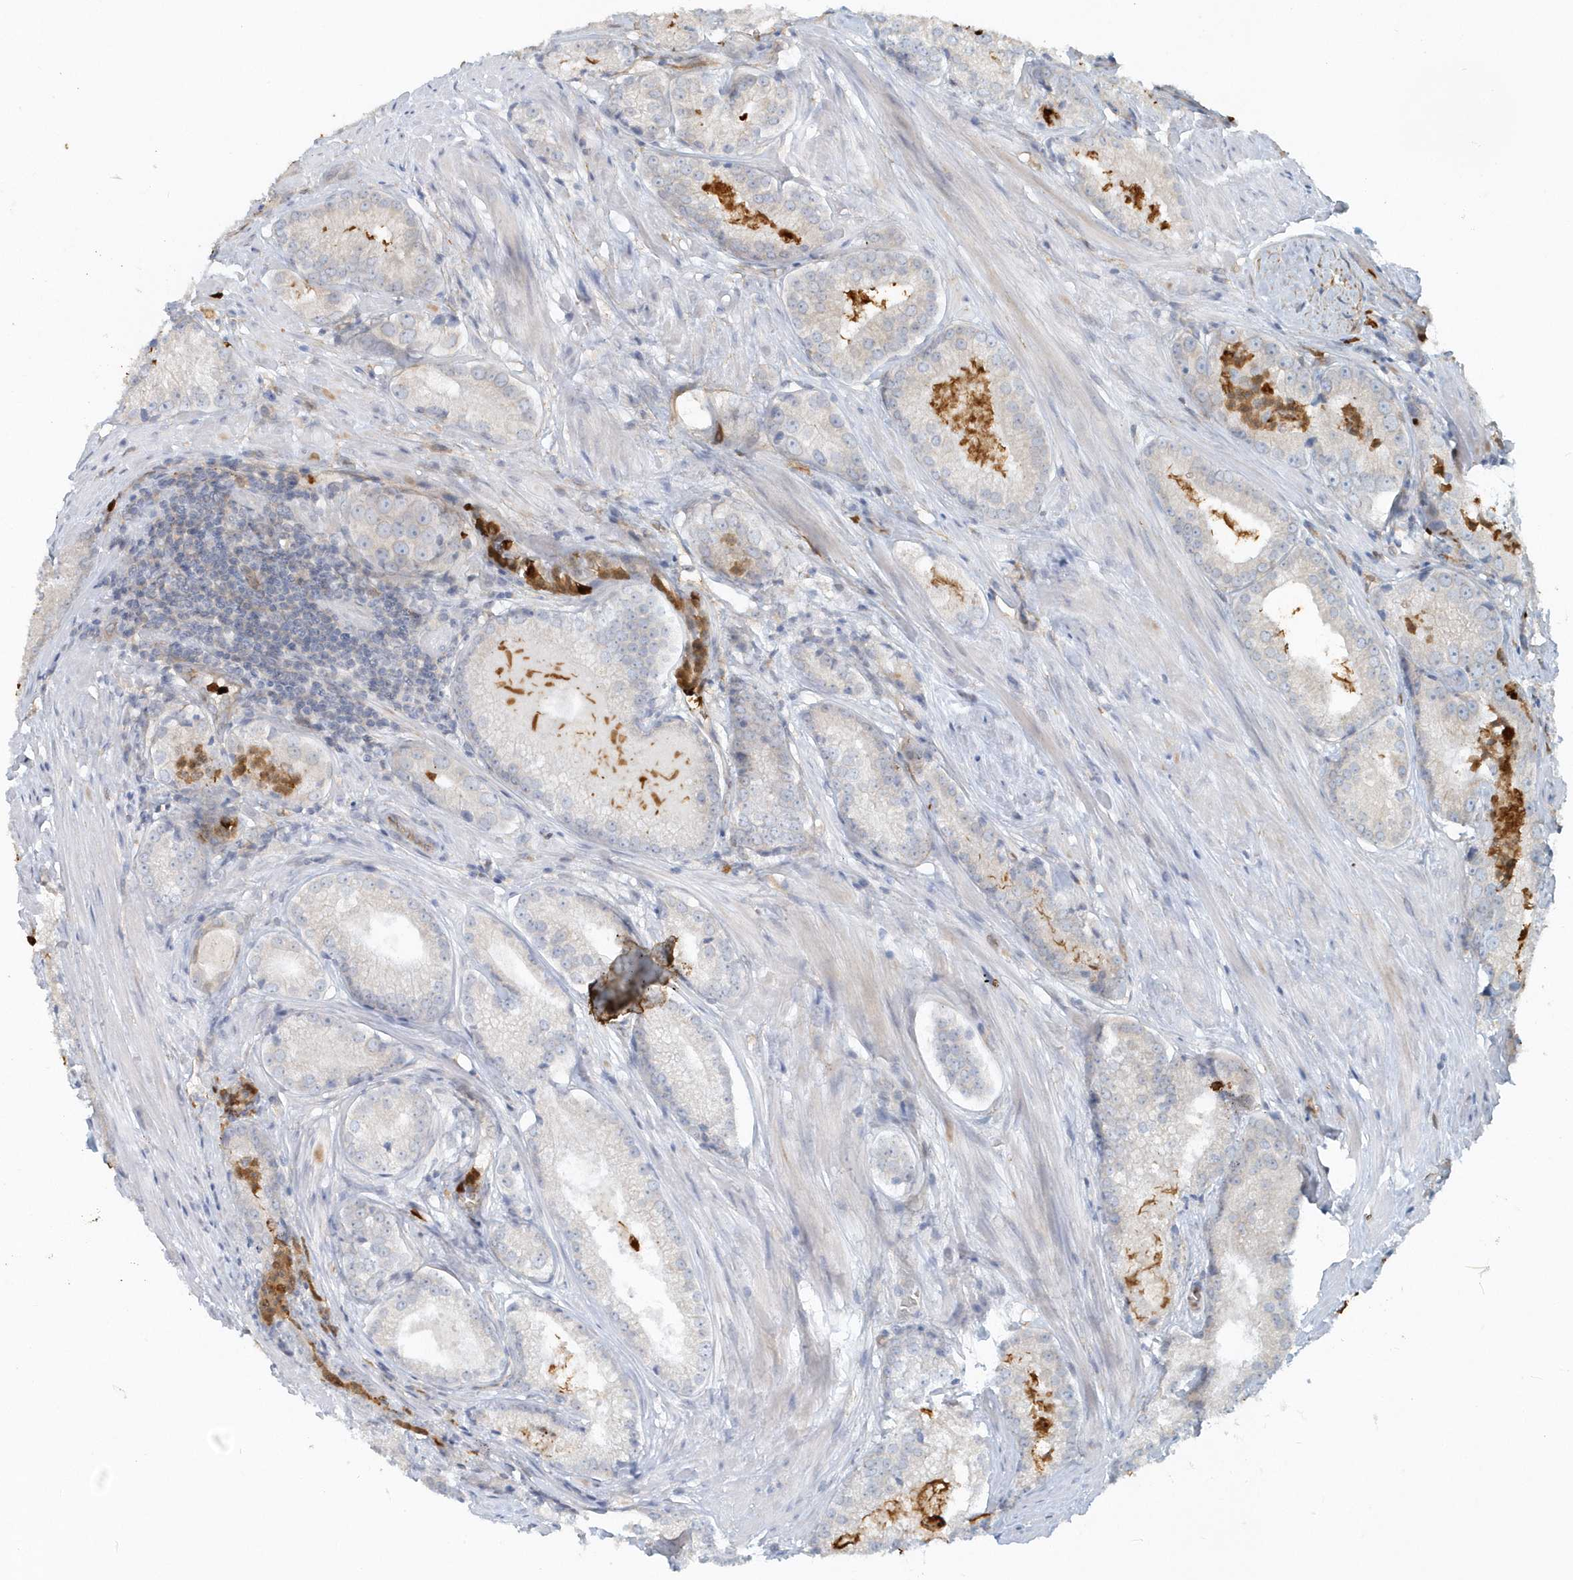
{"staining": {"intensity": "negative", "quantity": "none", "location": "none"}, "tissue": "prostate cancer", "cell_type": "Tumor cells", "image_type": "cancer", "snomed": [{"axis": "morphology", "description": "Adenocarcinoma, Low grade"}, {"axis": "topography", "description": "Prostate"}], "caption": "High power microscopy image of an immunohistochemistry (IHC) image of prostate cancer, revealing no significant expression in tumor cells.", "gene": "DNAH1", "patient": {"sex": "male", "age": 54}}